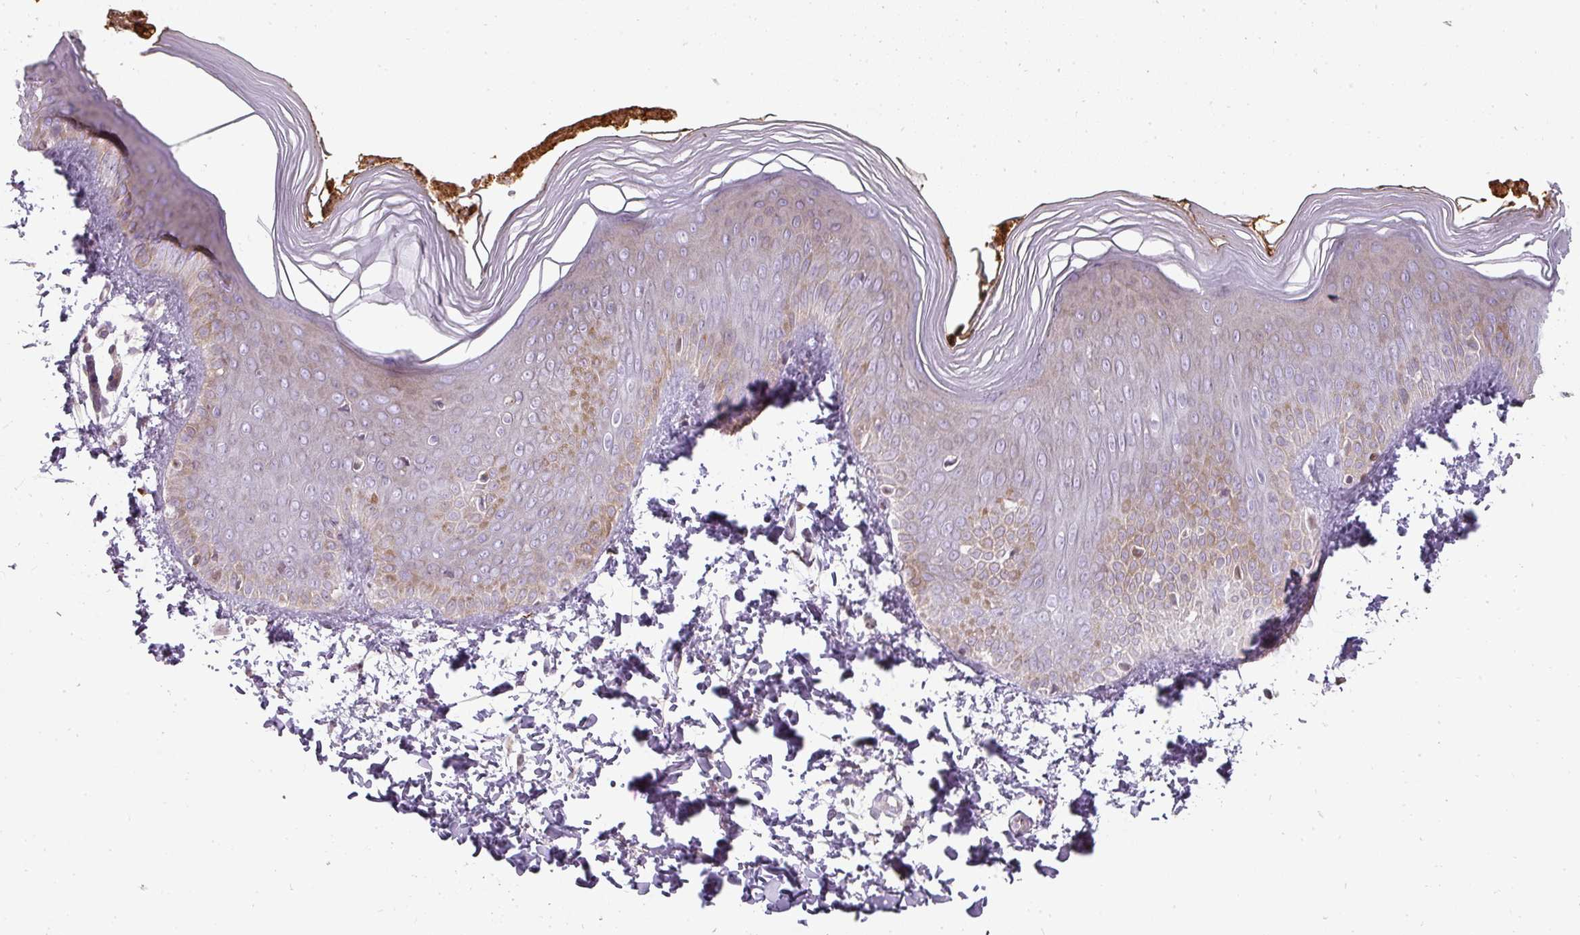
{"staining": {"intensity": "moderate", "quantity": "<25%", "location": "cytoplasmic/membranous"}, "tissue": "skin", "cell_type": "Epidermal cells", "image_type": "normal", "snomed": [{"axis": "morphology", "description": "Normal tissue, NOS"}, {"axis": "morphology", "description": "Inflammation, NOS"}, {"axis": "topography", "description": "Soft tissue"}, {"axis": "topography", "description": "Anal"}], "caption": "Protein staining of benign skin exhibits moderate cytoplasmic/membranous expression in about <25% of epidermal cells.", "gene": "BIK", "patient": {"sex": "female", "age": 15}}